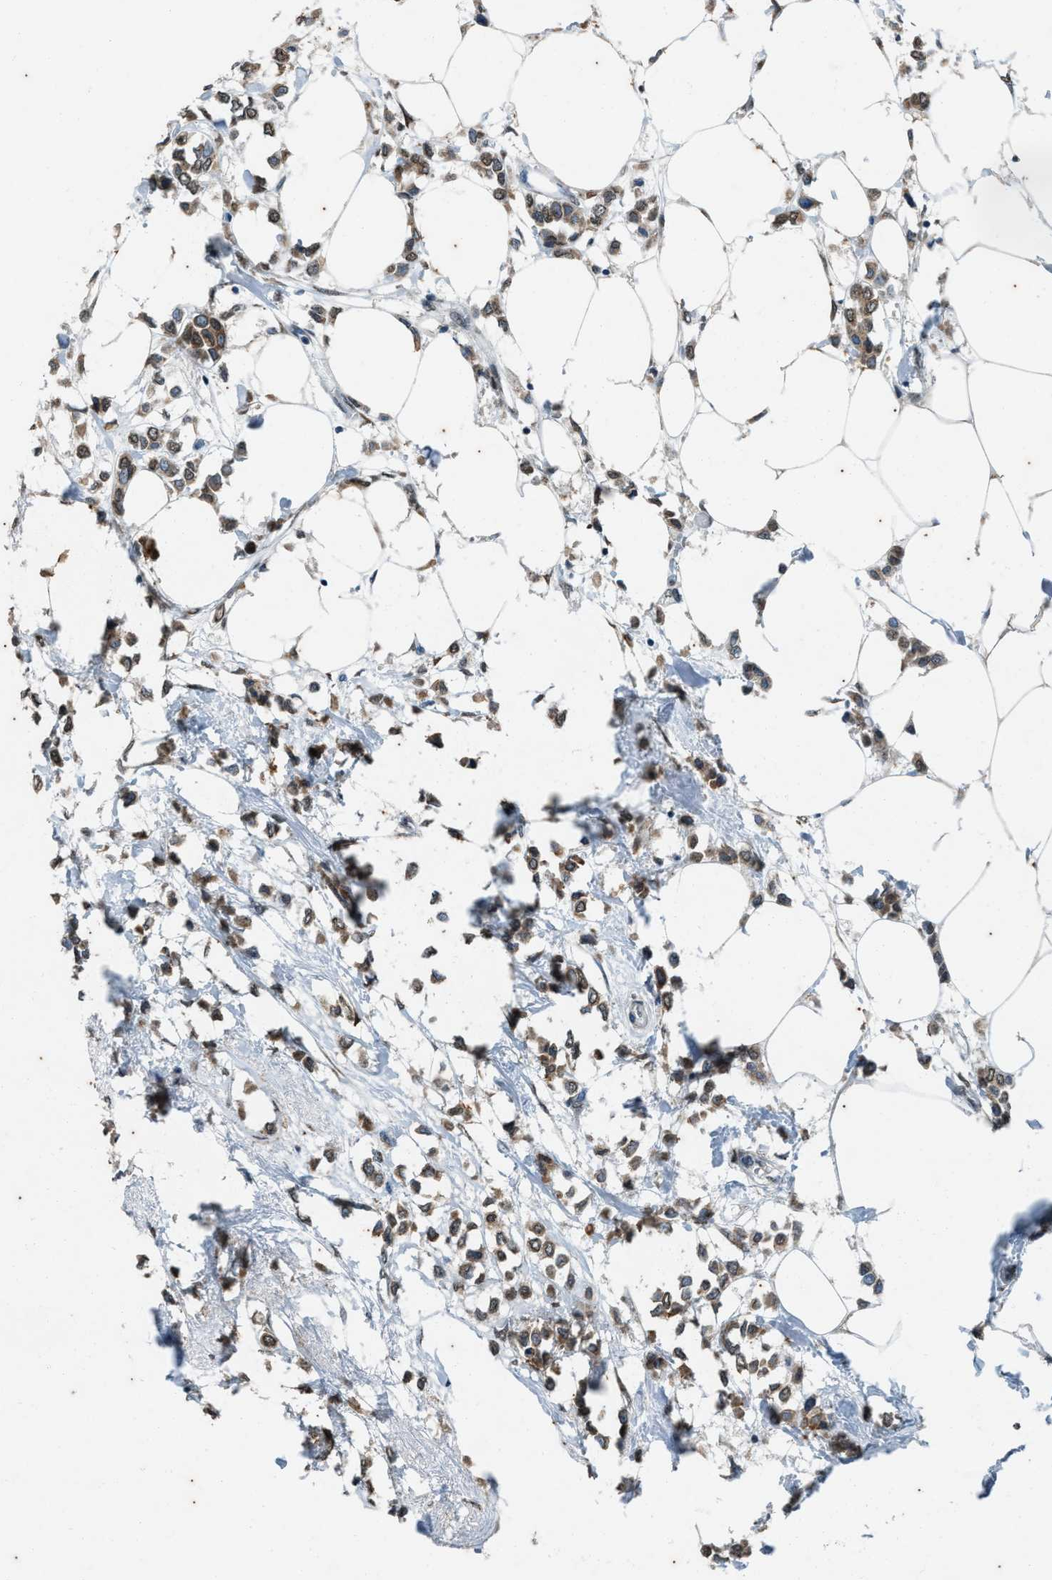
{"staining": {"intensity": "moderate", "quantity": ">75%", "location": "cytoplasmic/membranous"}, "tissue": "breast cancer", "cell_type": "Tumor cells", "image_type": "cancer", "snomed": [{"axis": "morphology", "description": "Lobular carcinoma"}, {"axis": "topography", "description": "Breast"}], "caption": "Breast lobular carcinoma tissue exhibits moderate cytoplasmic/membranous positivity in approximately >75% of tumor cells", "gene": "CHPF2", "patient": {"sex": "female", "age": 51}}